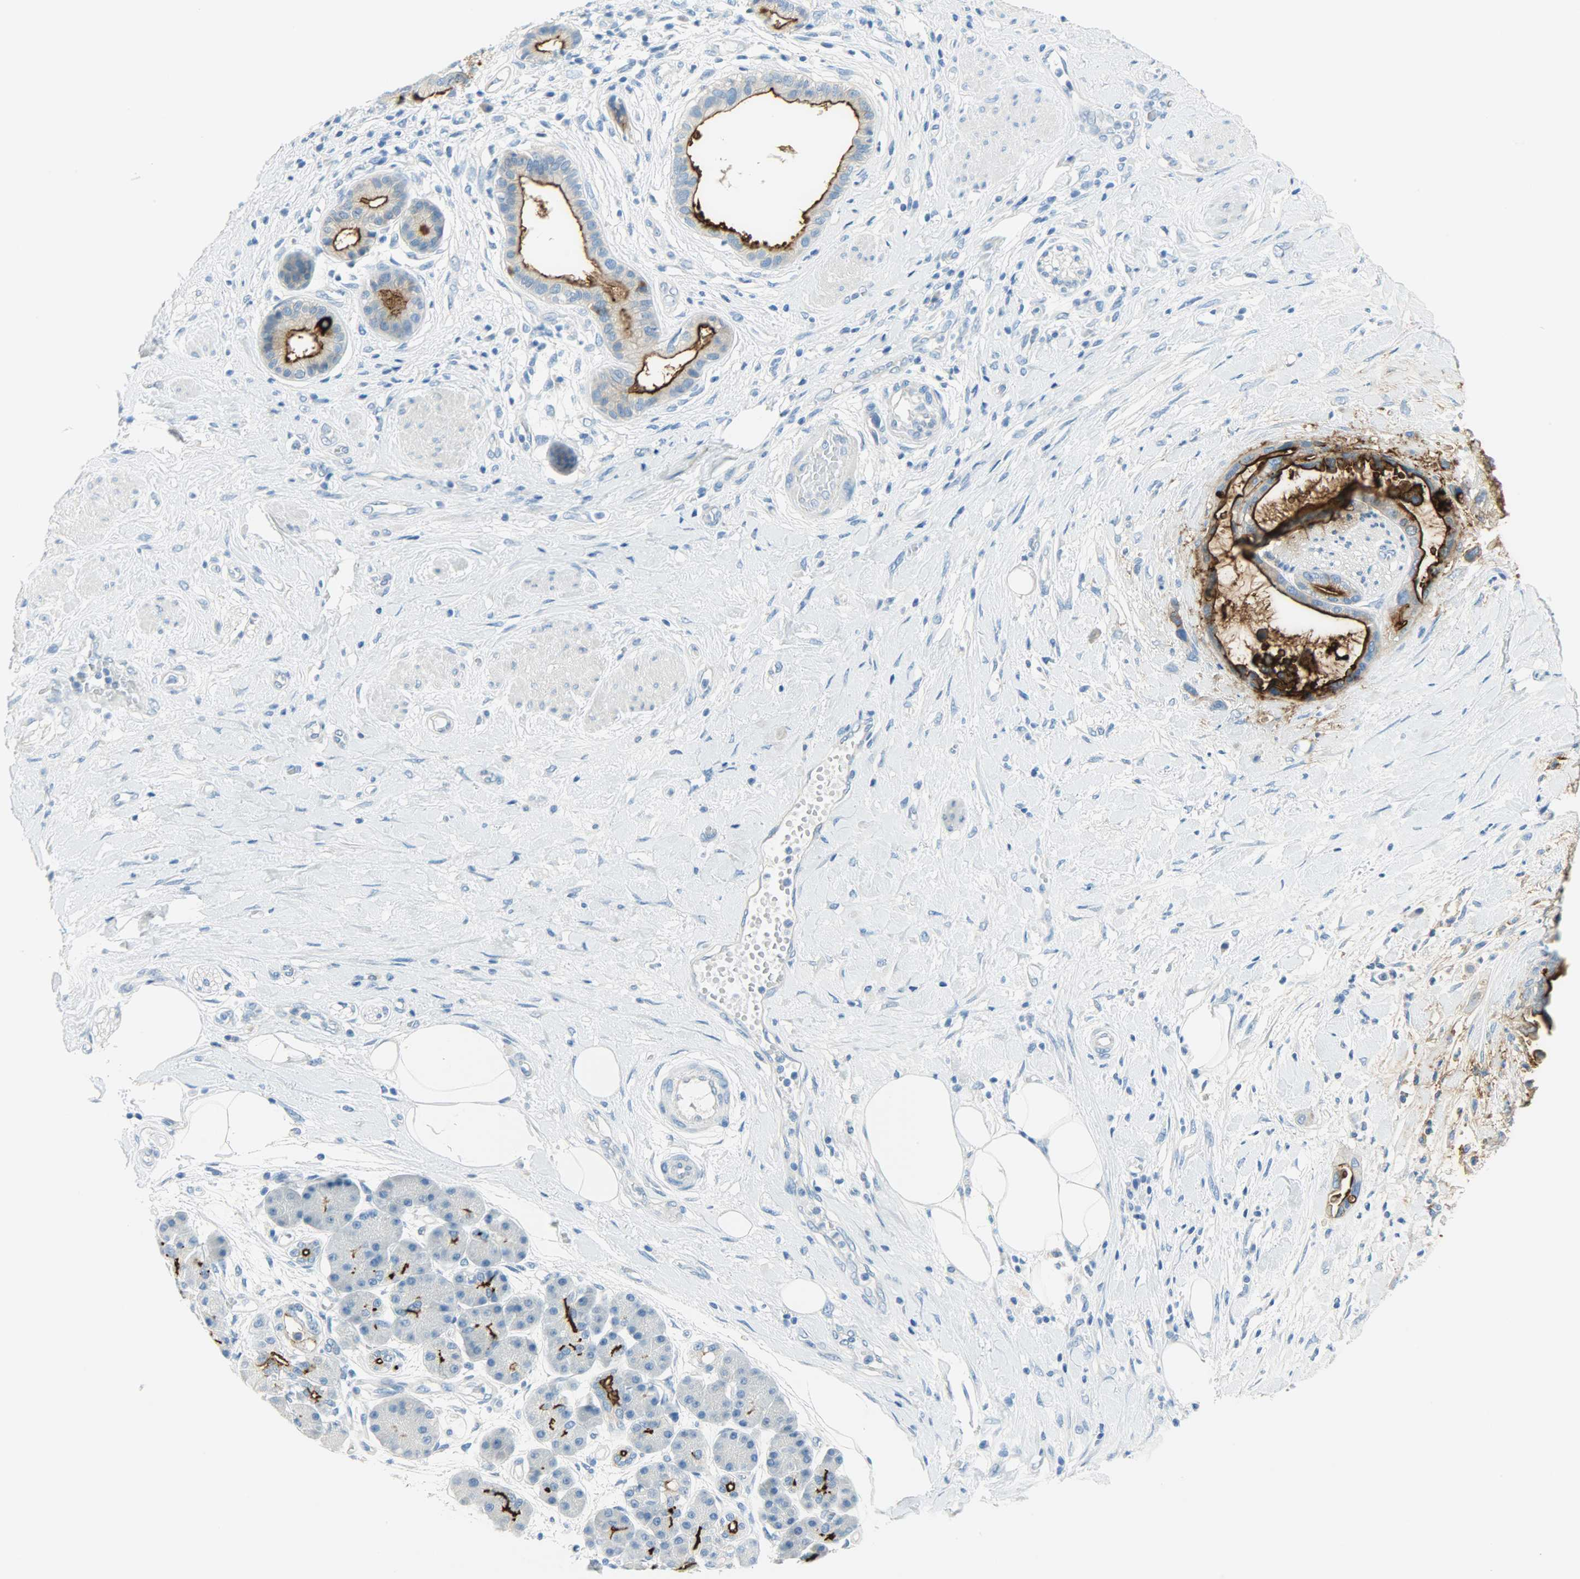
{"staining": {"intensity": "strong", "quantity": ">75%", "location": "cytoplasmic/membranous"}, "tissue": "pancreatic cancer", "cell_type": "Tumor cells", "image_type": "cancer", "snomed": [{"axis": "morphology", "description": "Adenocarcinoma, NOS"}, {"axis": "morphology", "description": "Adenocarcinoma, metastatic, NOS"}, {"axis": "topography", "description": "Lymph node"}, {"axis": "topography", "description": "Pancreas"}, {"axis": "topography", "description": "Duodenum"}], "caption": "Protein expression analysis of pancreatic metastatic adenocarcinoma demonstrates strong cytoplasmic/membranous positivity in about >75% of tumor cells.", "gene": "PROM1", "patient": {"sex": "female", "age": 64}}